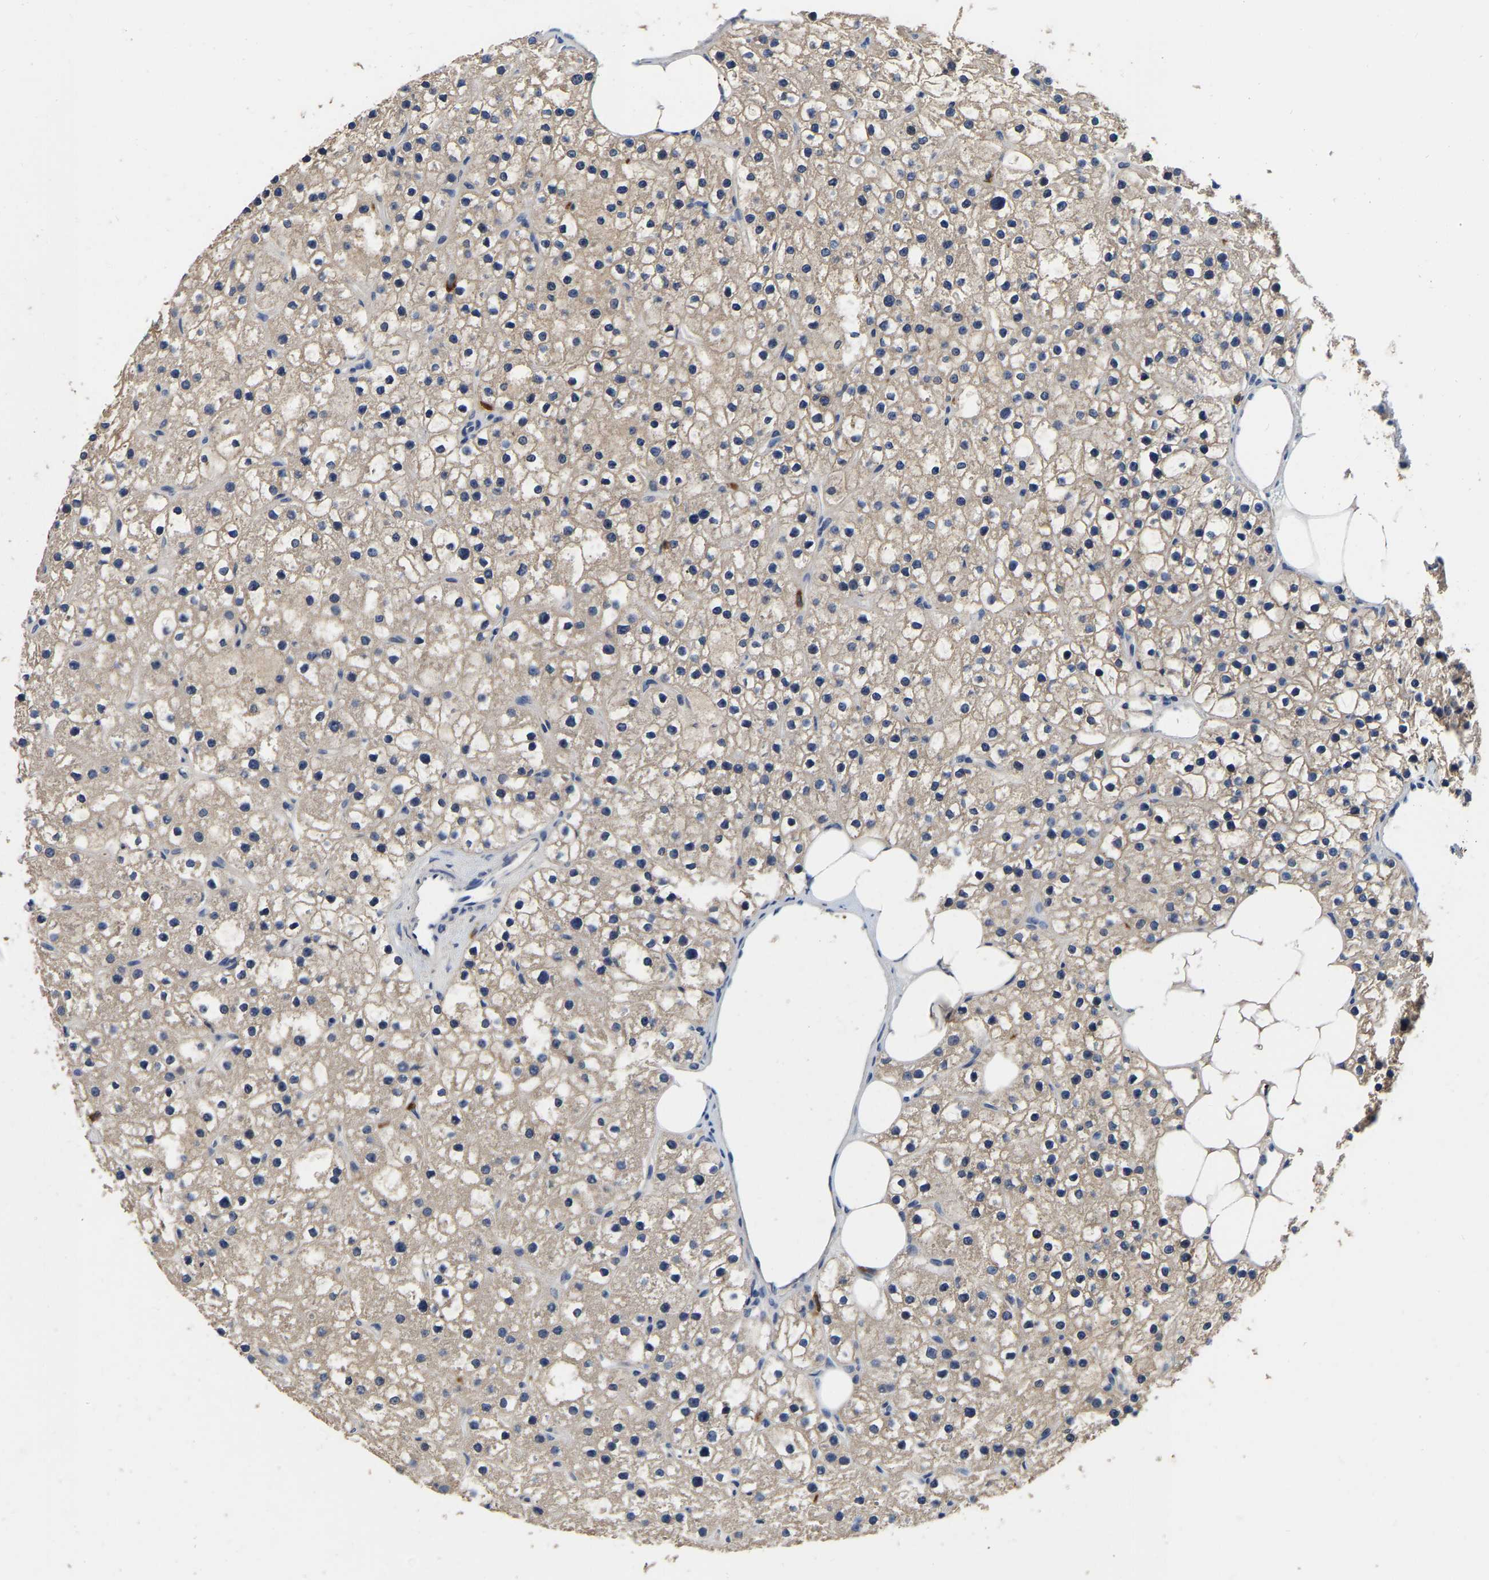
{"staining": {"intensity": "weak", "quantity": ">75%", "location": "cytoplasmic/membranous"}, "tissue": "parathyroid gland", "cell_type": "Glandular cells", "image_type": "normal", "snomed": [{"axis": "morphology", "description": "Normal tissue, NOS"}, {"axis": "morphology", "description": "Adenoma, NOS"}, {"axis": "topography", "description": "Parathyroid gland"}], "caption": "Parathyroid gland stained with DAB immunohistochemistry (IHC) exhibits low levels of weak cytoplasmic/membranous expression in approximately >75% of glandular cells. The protein is stained brown, and the nuclei are stained in blue (DAB (3,3'-diaminobenzidine) IHC with brightfield microscopy, high magnification).", "gene": "RAB27B", "patient": {"sex": "female", "age": 70}}